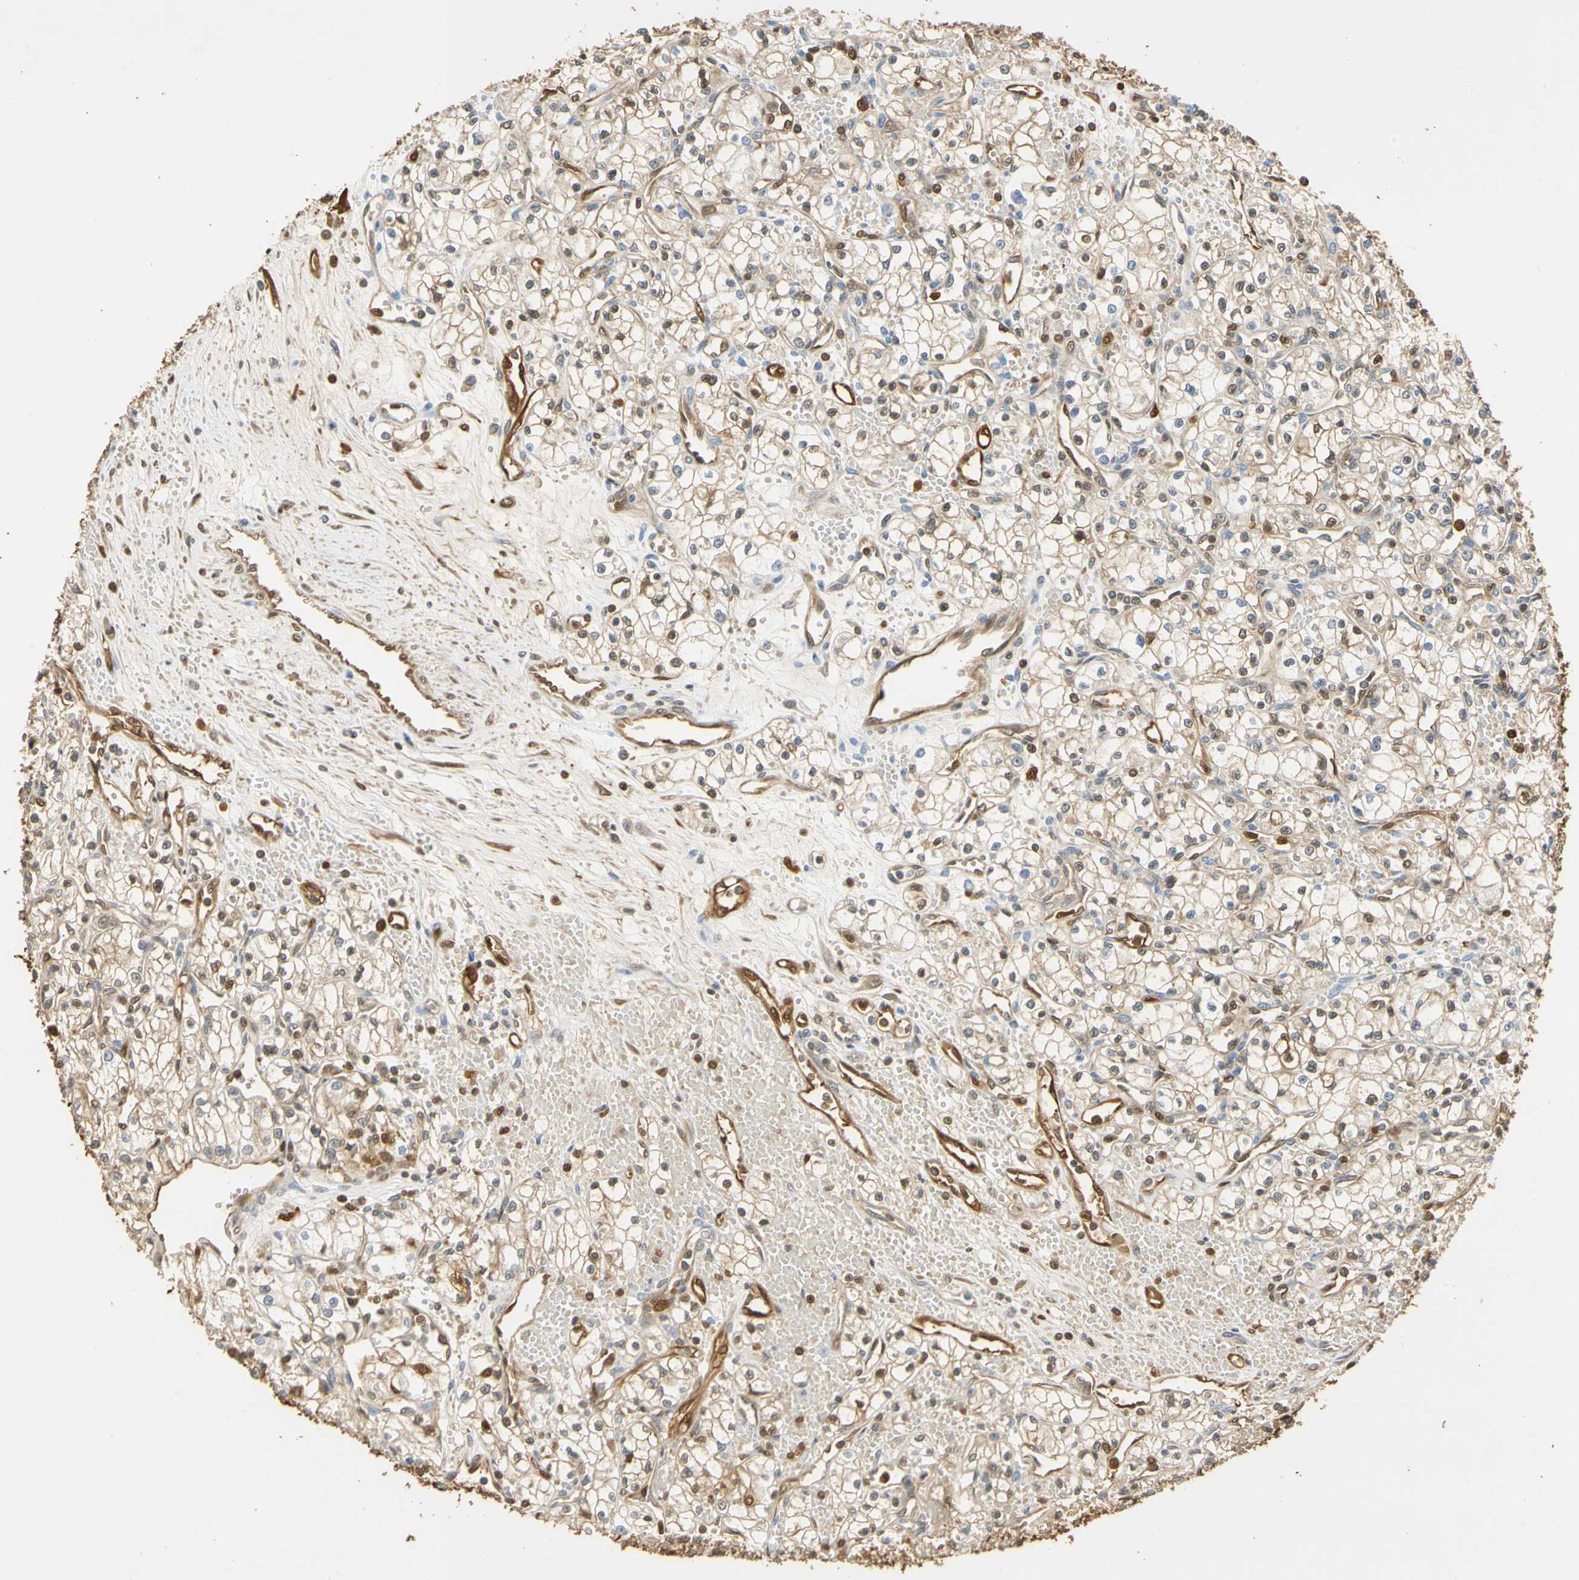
{"staining": {"intensity": "moderate", "quantity": ">75%", "location": "cytoplasmic/membranous,nuclear"}, "tissue": "renal cancer", "cell_type": "Tumor cells", "image_type": "cancer", "snomed": [{"axis": "morphology", "description": "Normal tissue, NOS"}, {"axis": "morphology", "description": "Adenocarcinoma, NOS"}, {"axis": "topography", "description": "Kidney"}], "caption": "Renal cancer (adenocarcinoma) stained for a protein exhibits moderate cytoplasmic/membranous and nuclear positivity in tumor cells.", "gene": "S100A6", "patient": {"sex": "male", "age": 59}}